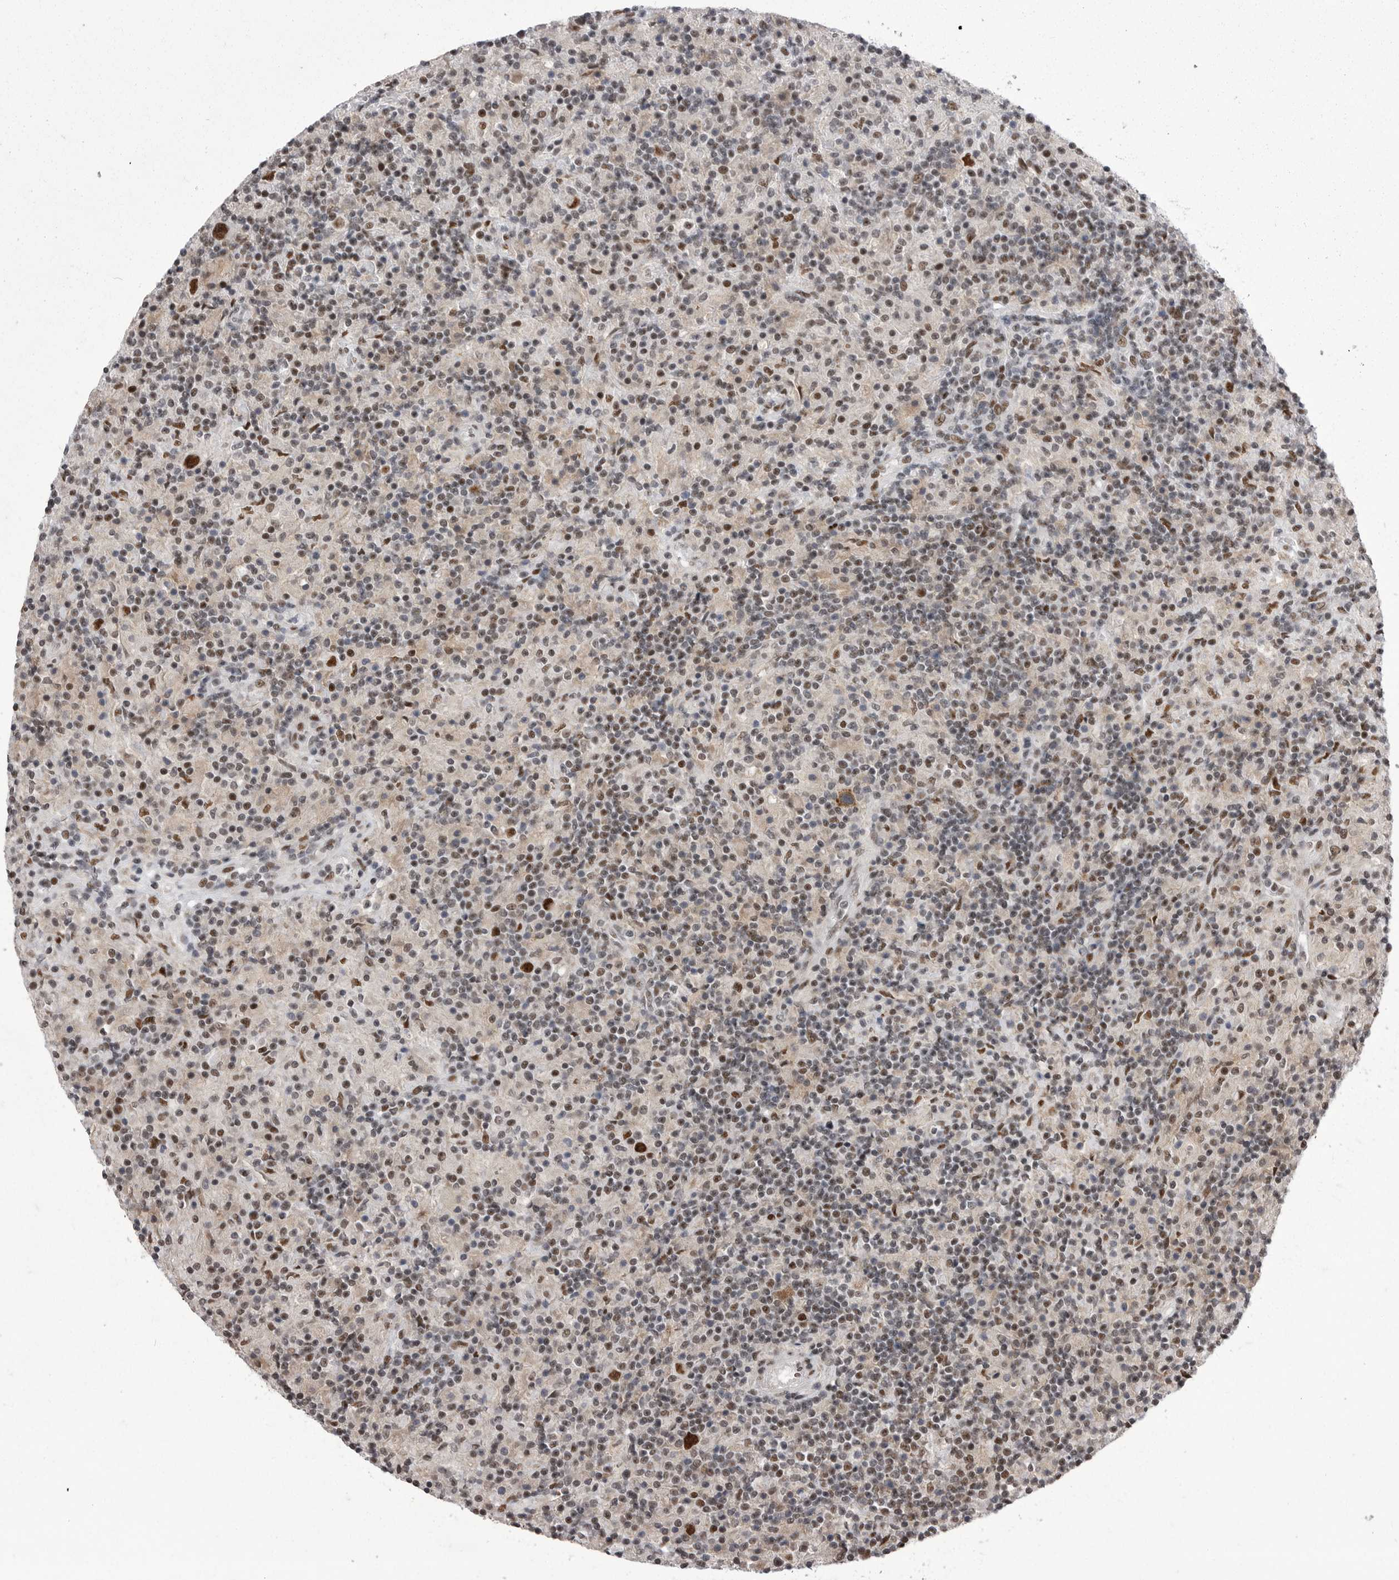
{"staining": {"intensity": "strong", "quantity": ">75%", "location": "cytoplasmic/membranous,nuclear"}, "tissue": "lymphoma", "cell_type": "Tumor cells", "image_type": "cancer", "snomed": [{"axis": "morphology", "description": "Hodgkin's disease, NOS"}, {"axis": "topography", "description": "Lymph node"}], "caption": "A high-resolution photomicrograph shows IHC staining of lymphoma, which exhibits strong cytoplasmic/membranous and nuclear expression in approximately >75% of tumor cells.", "gene": "MEPCE", "patient": {"sex": "male", "age": 70}}